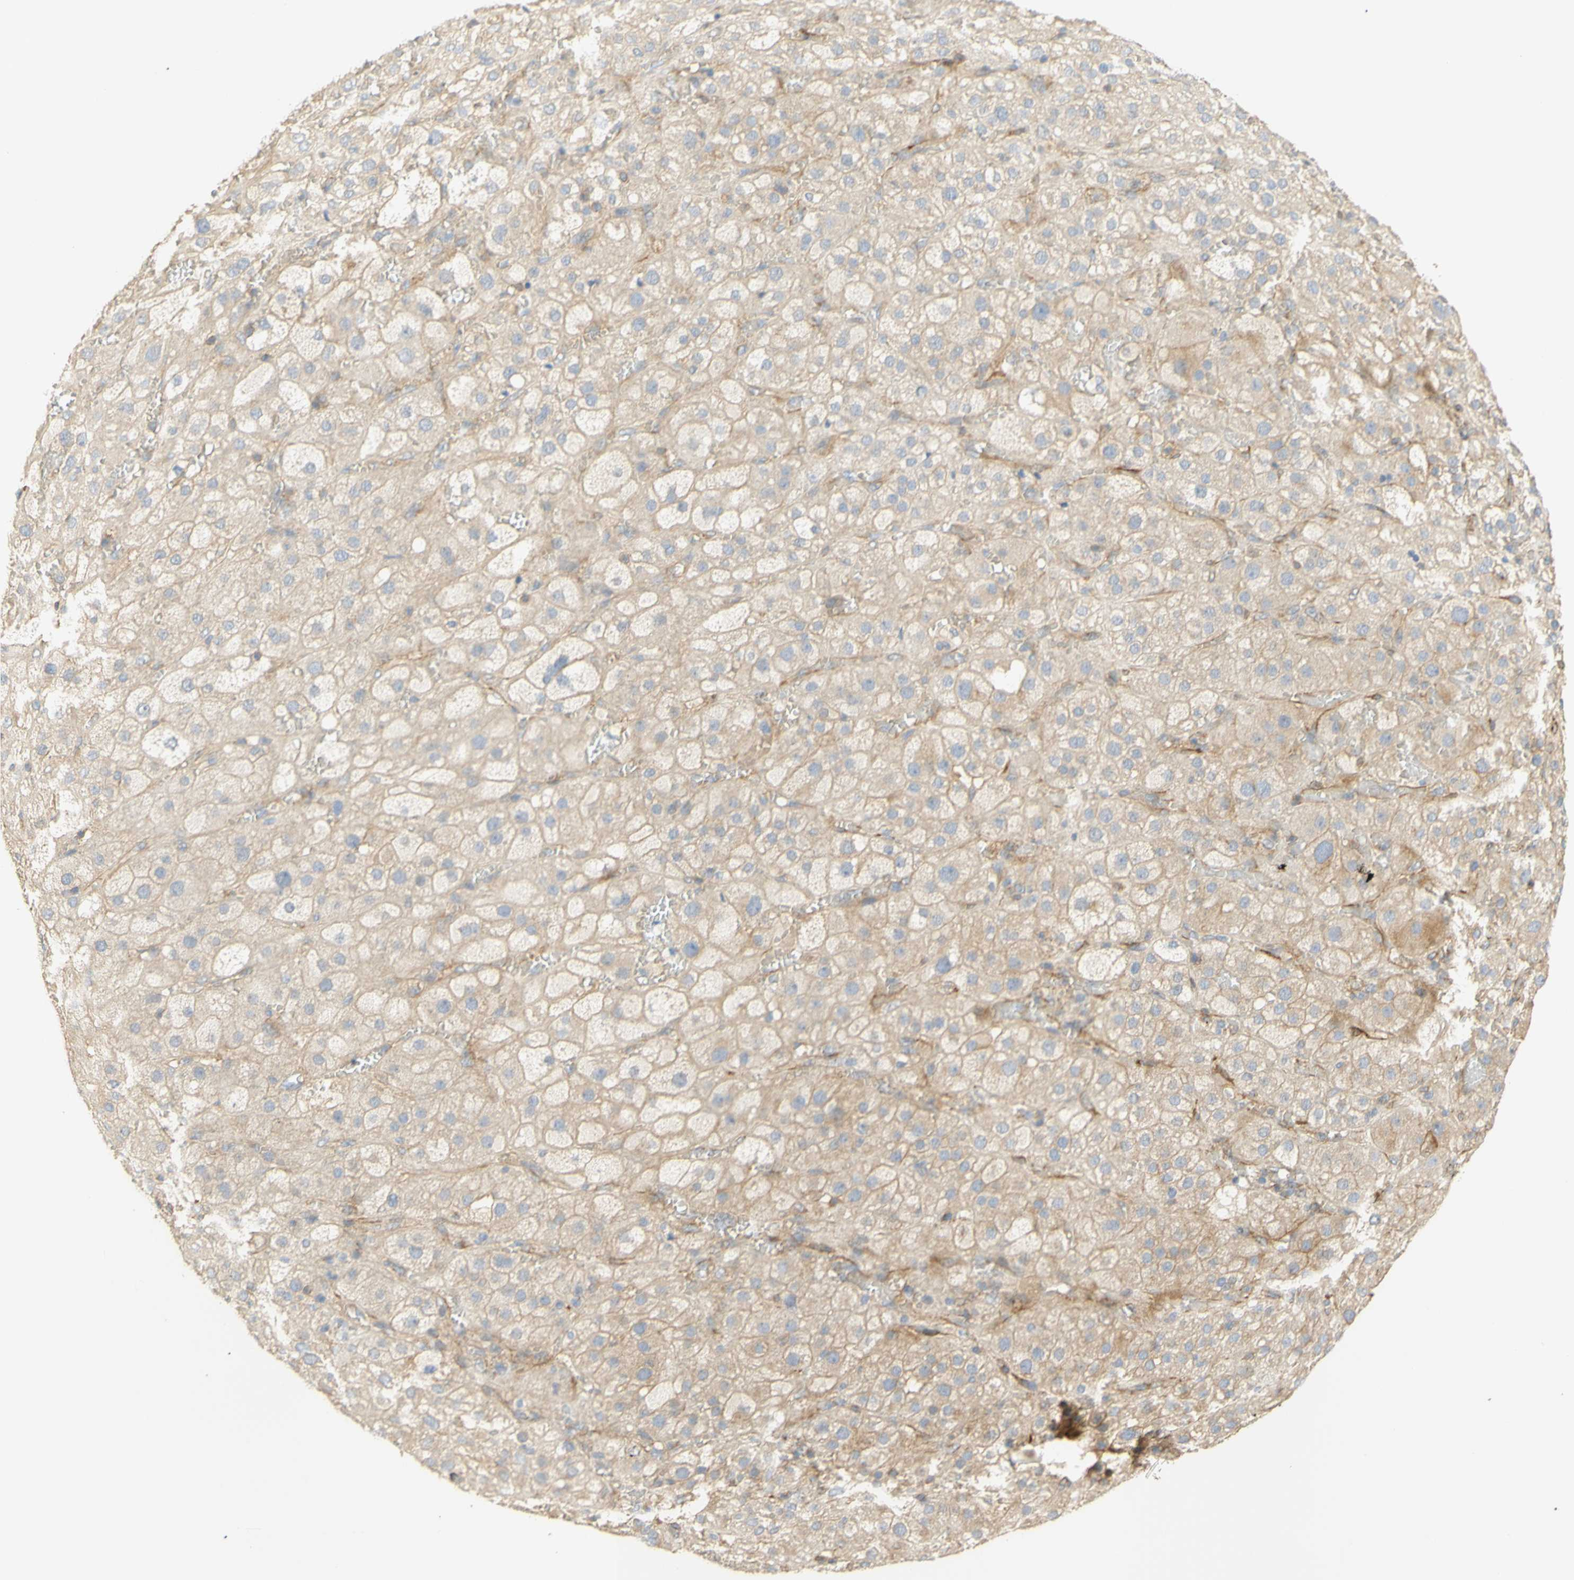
{"staining": {"intensity": "weak", "quantity": "25%-75%", "location": "cytoplasmic/membranous"}, "tissue": "adrenal gland", "cell_type": "Glandular cells", "image_type": "normal", "snomed": [{"axis": "morphology", "description": "Normal tissue, NOS"}, {"axis": "topography", "description": "Adrenal gland"}], "caption": "Unremarkable adrenal gland demonstrates weak cytoplasmic/membranous expression in about 25%-75% of glandular cells.", "gene": "KCNE4", "patient": {"sex": "female", "age": 47}}